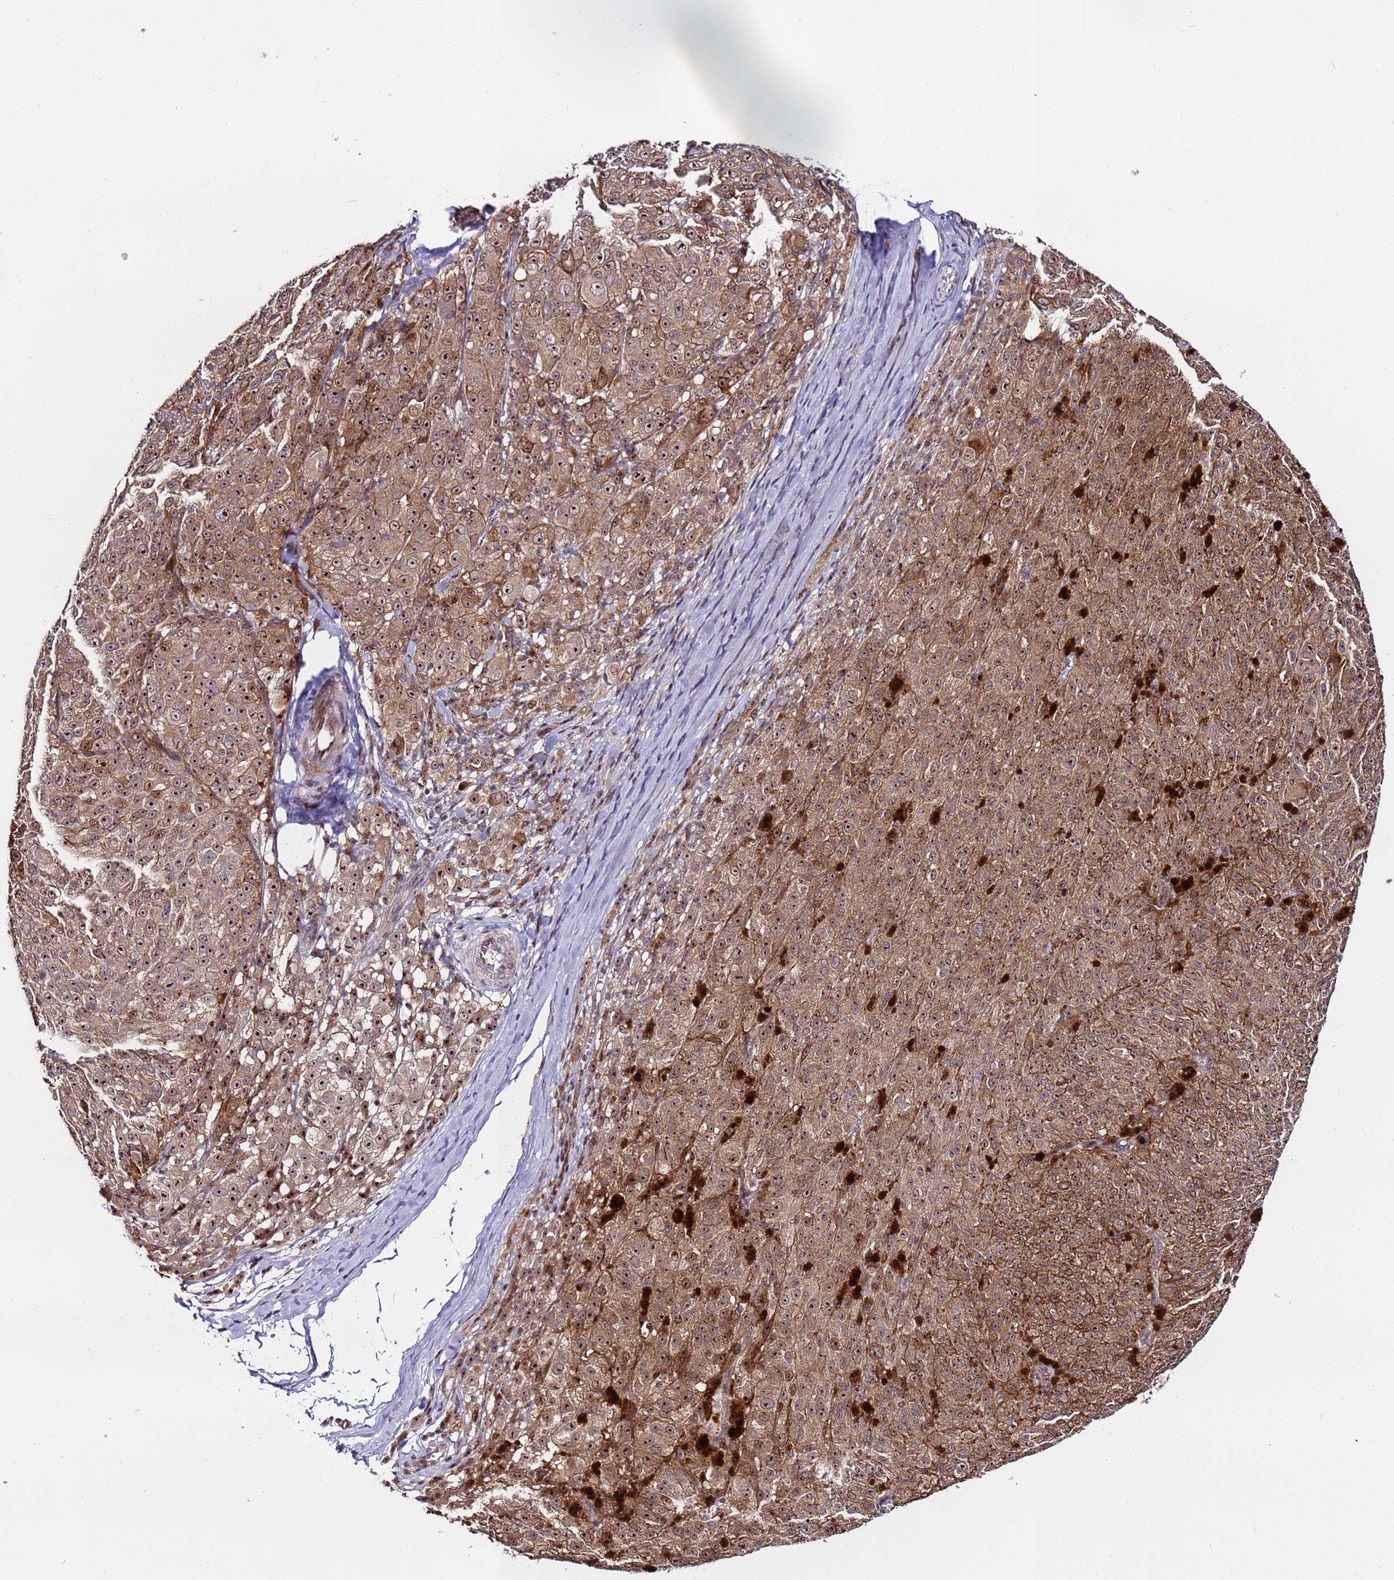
{"staining": {"intensity": "moderate", "quantity": ">75%", "location": "cytoplasmic/membranous,nuclear"}, "tissue": "melanoma", "cell_type": "Tumor cells", "image_type": "cancer", "snomed": [{"axis": "morphology", "description": "Malignant melanoma, NOS"}, {"axis": "topography", "description": "Skin"}], "caption": "An IHC image of neoplastic tissue is shown. Protein staining in brown highlights moderate cytoplasmic/membranous and nuclear positivity in malignant melanoma within tumor cells.", "gene": "KRI1", "patient": {"sex": "female", "age": 52}}